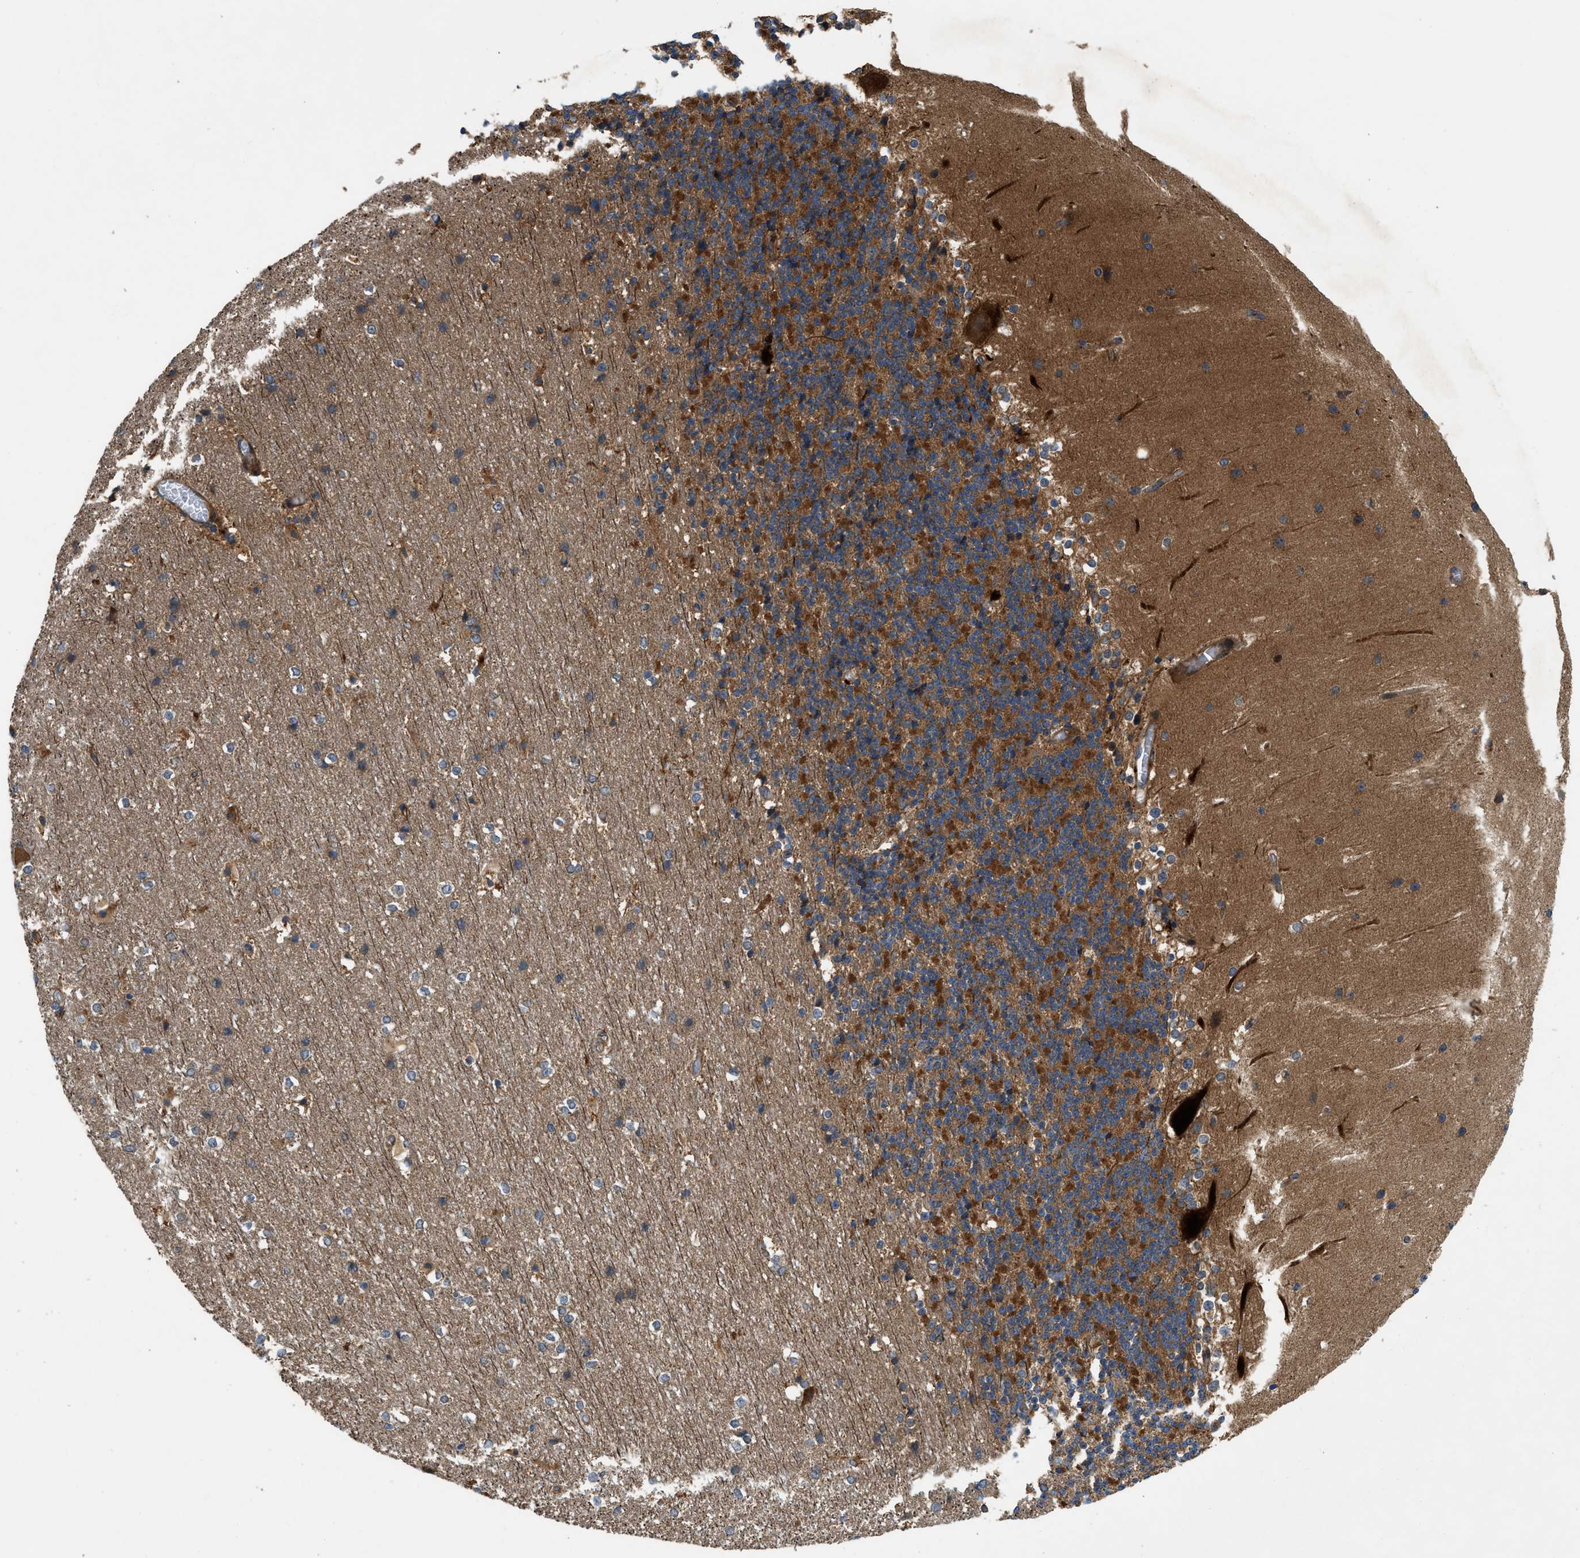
{"staining": {"intensity": "moderate", "quantity": ">75%", "location": "cytoplasmic/membranous"}, "tissue": "cerebellum", "cell_type": "Cells in granular layer", "image_type": "normal", "snomed": [{"axis": "morphology", "description": "Normal tissue, NOS"}, {"axis": "topography", "description": "Cerebellum"}], "caption": "Cerebellum stained with IHC demonstrates moderate cytoplasmic/membranous staining in about >75% of cells in granular layer. The staining was performed using DAB (3,3'-diaminobenzidine), with brown indicating positive protein expression. Nuclei are stained blue with hematoxylin.", "gene": "CNNM3", "patient": {"sex": "female", "age": 19}}